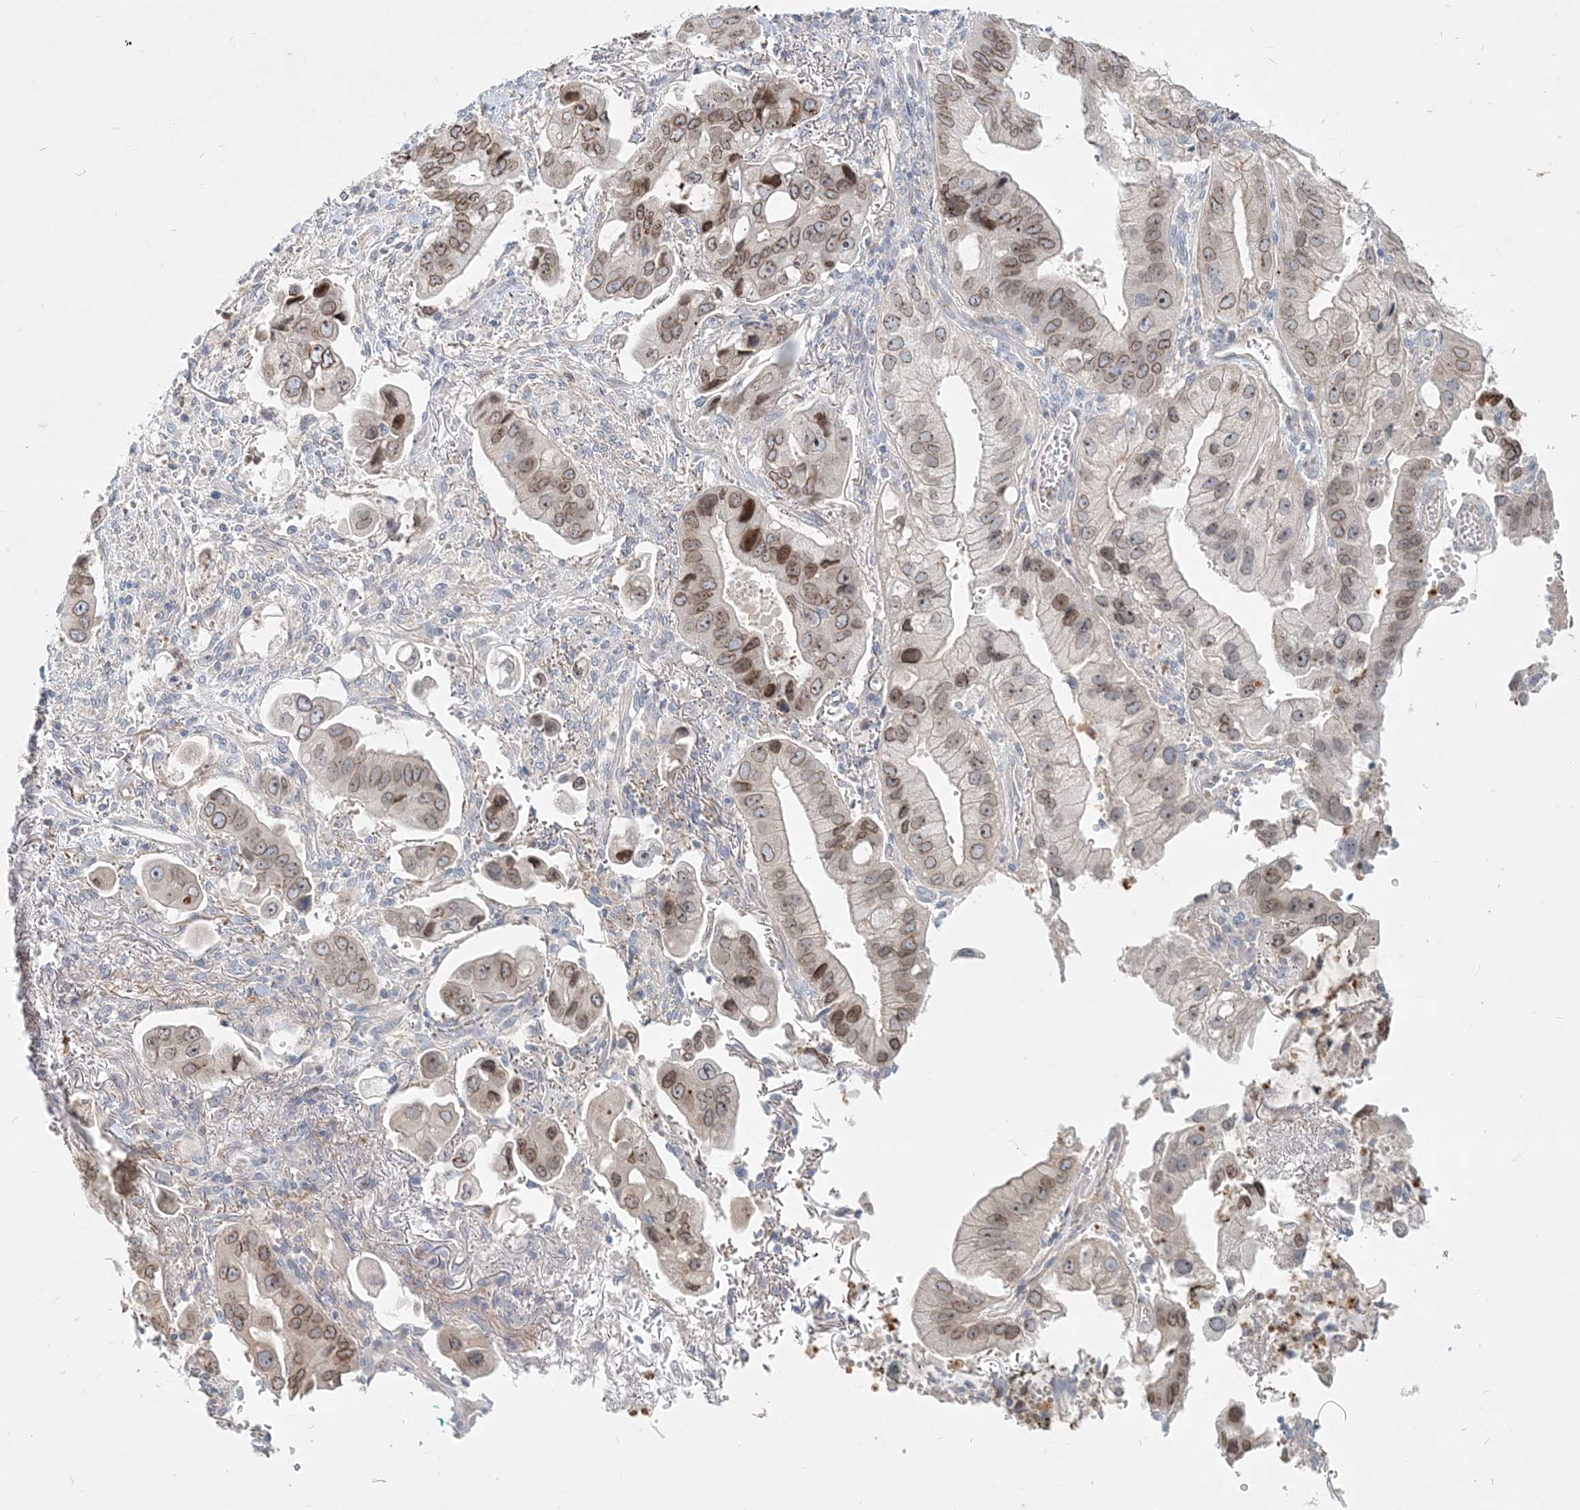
{"staining": {"intensity": "moderate", "quantity": ">75%", "location": "cytoplasmic/membranous,nuclear"}, "tissue": "stomach cancer", "cell_type": "Tumor cells", "image_type": "cancer", "snomed": [{"axis": "morphology", "description": "Adenocarcinoma, NOS"}, {"axis": "topography", "description": "Stomach"}], "caption": "The photomicrograph shows immunohistochemical staining of stomach cancer. There is moderate cytoplasmic/membranous and nuclear positivity is identified in about >75% of tumor cells.", "gene": "DNAH5", "patient": {"sex": "male", "age": 62}}